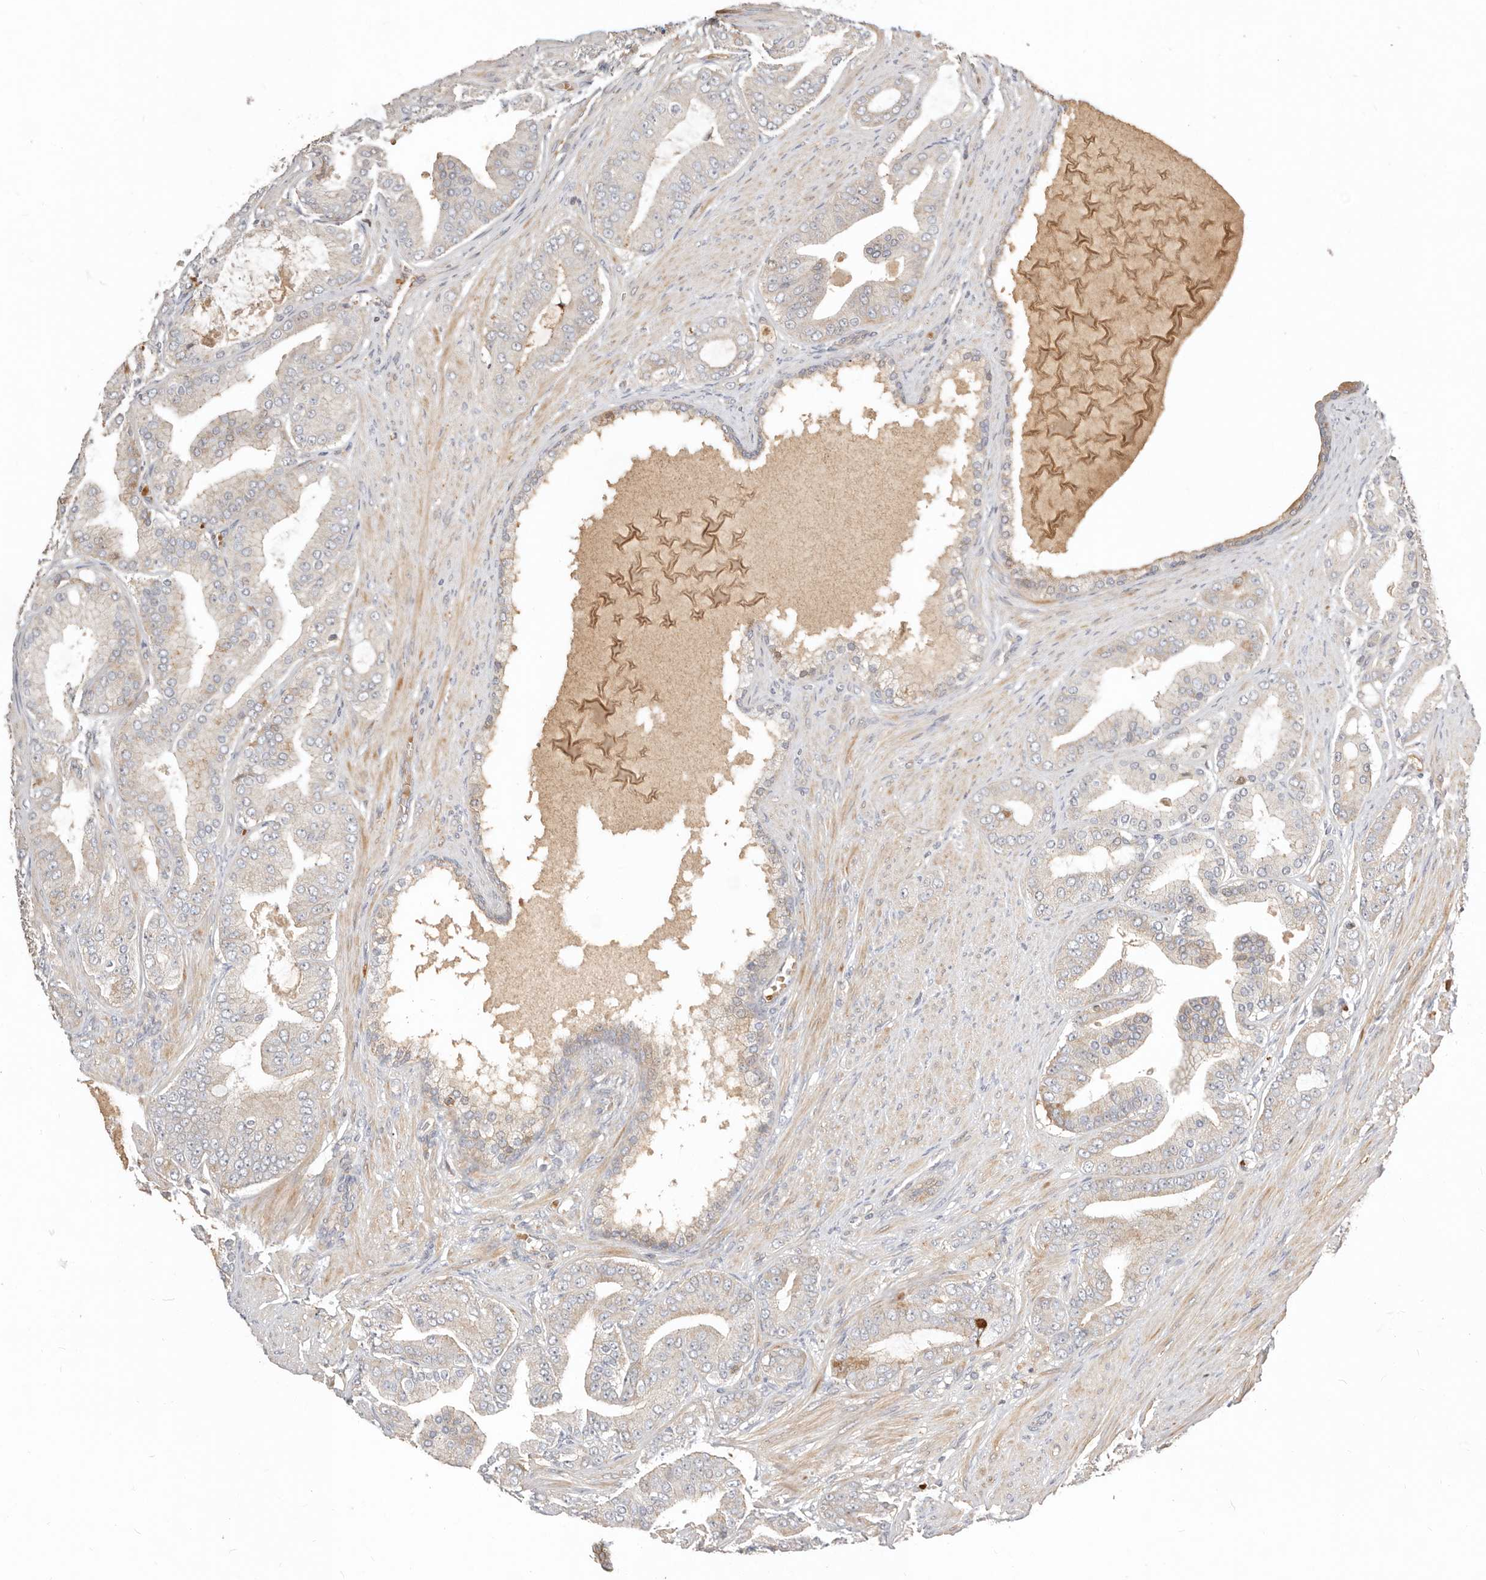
{"staining": {"intensity": "negative", "quantity": "none", "location": "none"}, "tissue": "prostate cancer", "cell_type": "Tumor cells", "image_type": "cancer", "snomed": [{"axis": "morphology", "description": "Adenocarcinoma, High grade"}, {"axis": "topography", "description": "Prostate"}], "caption": "An IHC photomicrograph of prostate cancer (high-grade adenocarcinoma) is shown. There is no staining in tumor cells of prostate cancer (high-grade adenocarcinoma). The staining is performed using DAB (3,3'-diaminobenzidine) brown chromogen with nuclei counter-stained in using hematoxylin.", "gene": "MTFR2", "patient": {"sex": "male", "age": 60}}